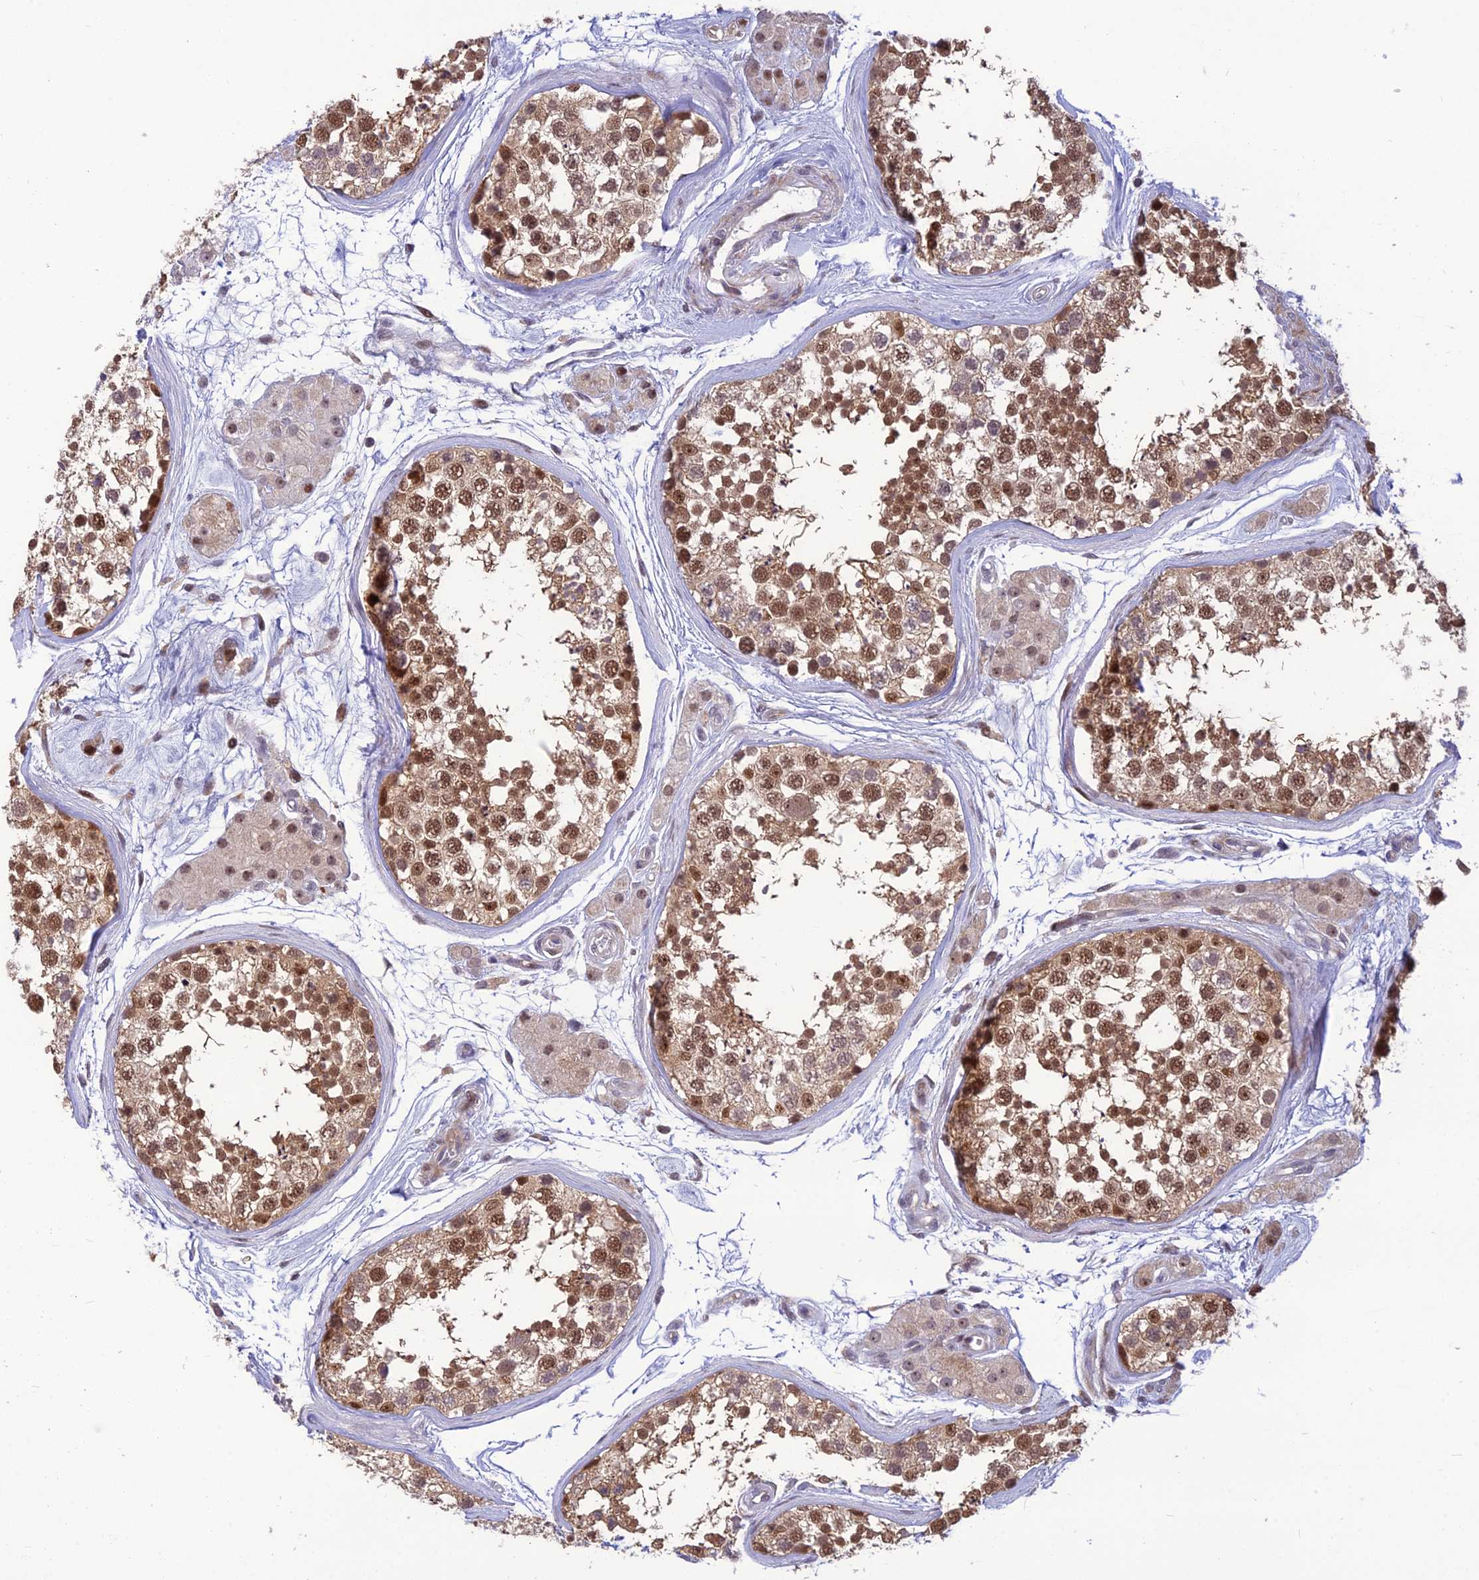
{"staining": {"intensity": "moderate", "quantity": ">75%", "location": "cytoplasmic/membranous,nuclear"}, "tissue": "testis", "cell_type": "Cells in seminiferous ducts", "image_type": "normal", "snomed": [{"axis": "morphology", "description": "Normal tissue, NOS"}, {"axis": "topography", "description": "Testis"}], "caption": "Testis stained with immunohistochemistry shows moderate cytoplasmic/membranous,nuclear staining in approximately >75% of cells in seminiferous ducts.", "gene": "ASPDH", "patient": {"sex": "male", "age": 56}}